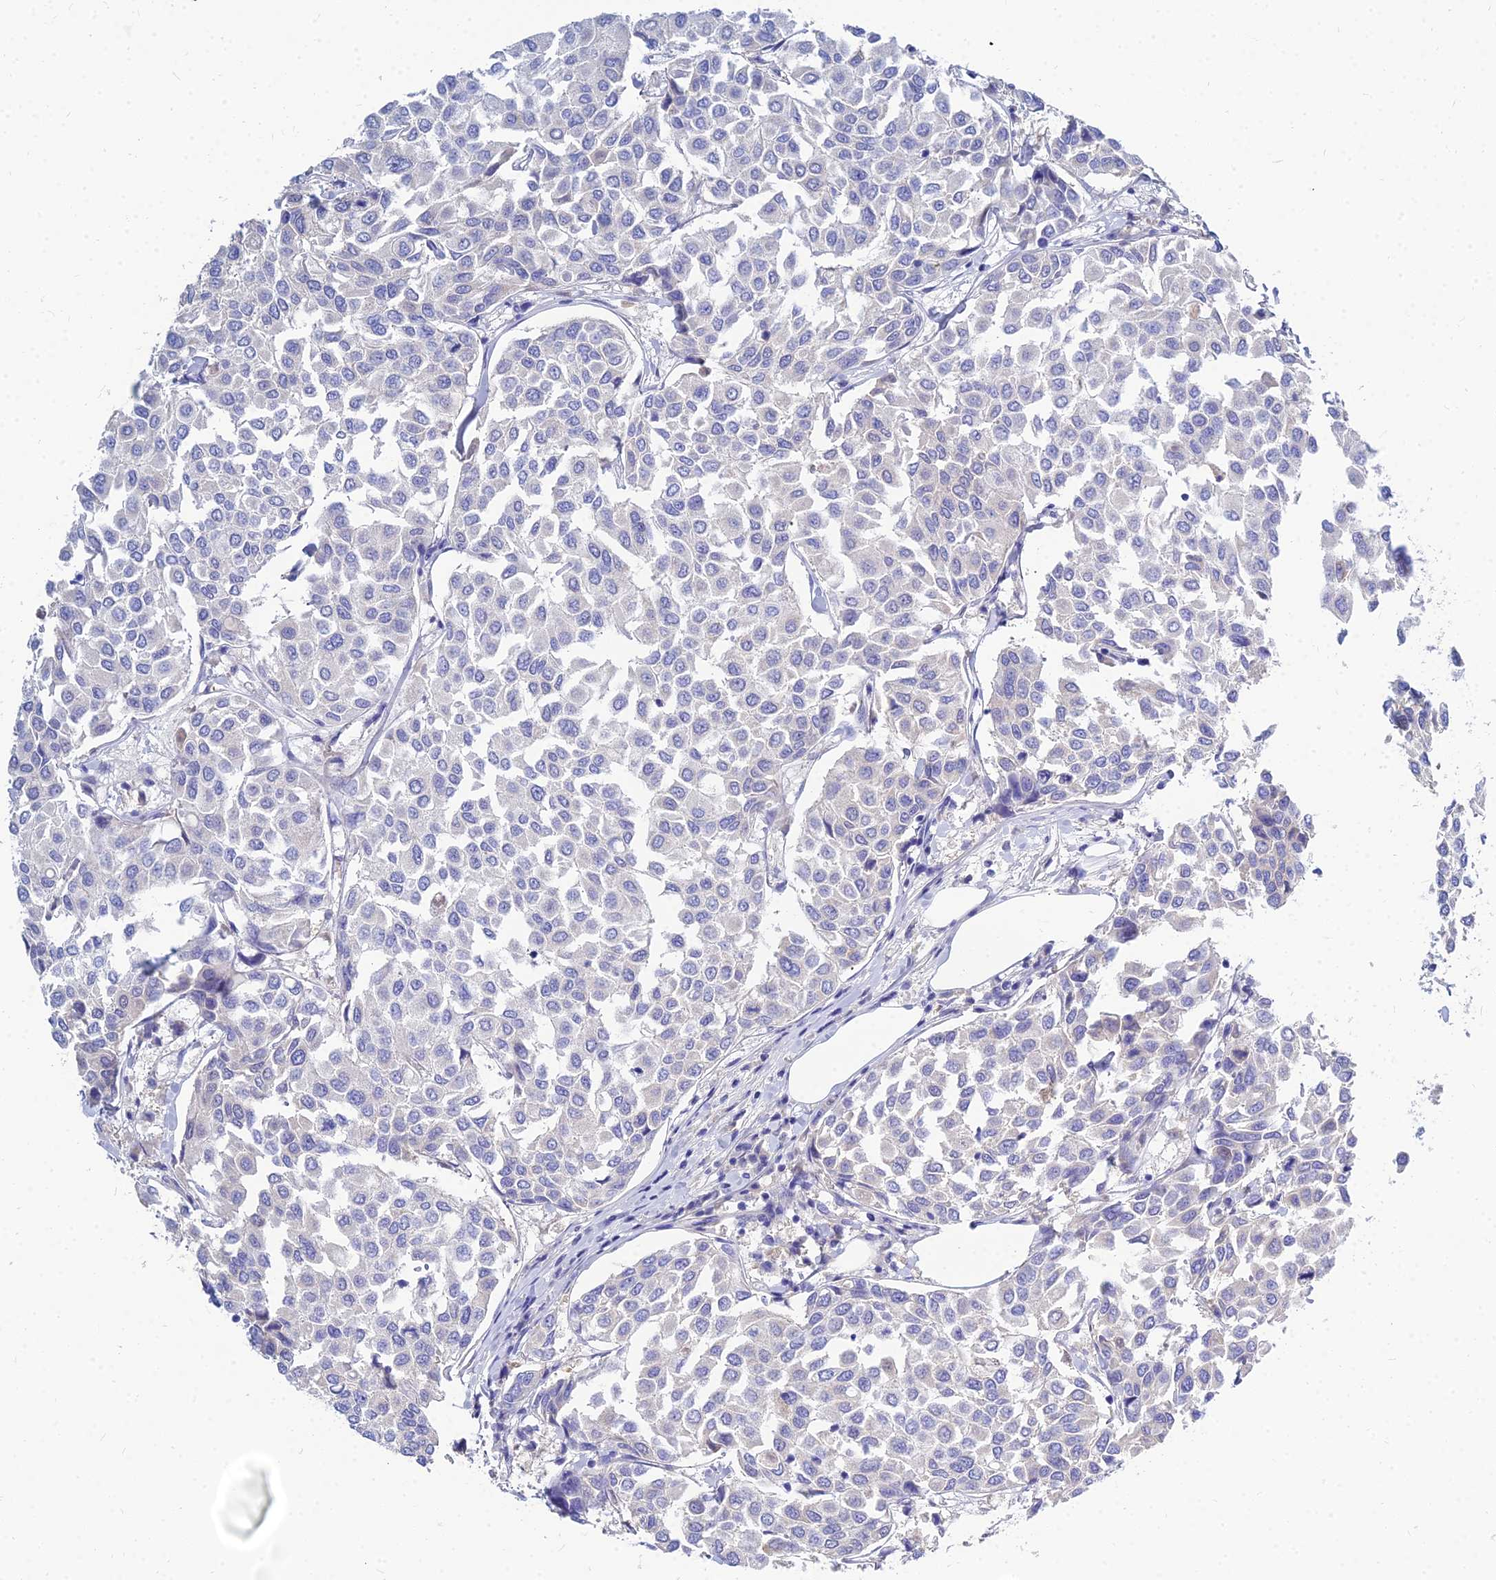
{"staining": {"intensity": "negative", "quantity": "none", "location": "none"}, "tissue": "breast cancer", "cell_type": "Tumor cells", "image_type": "cancer", "snomed": [{"axis": "morphology", "description": "Duct carcinoma"}, {"axis": "topography", "description": "Breast"}], "caption": "The photomicrograph demonstrates no significant staining in tumor cells of invasive ductal carcinoma (breast).", "gene": "ZNF552", "patient": {"sex": "female", "age": 55}}